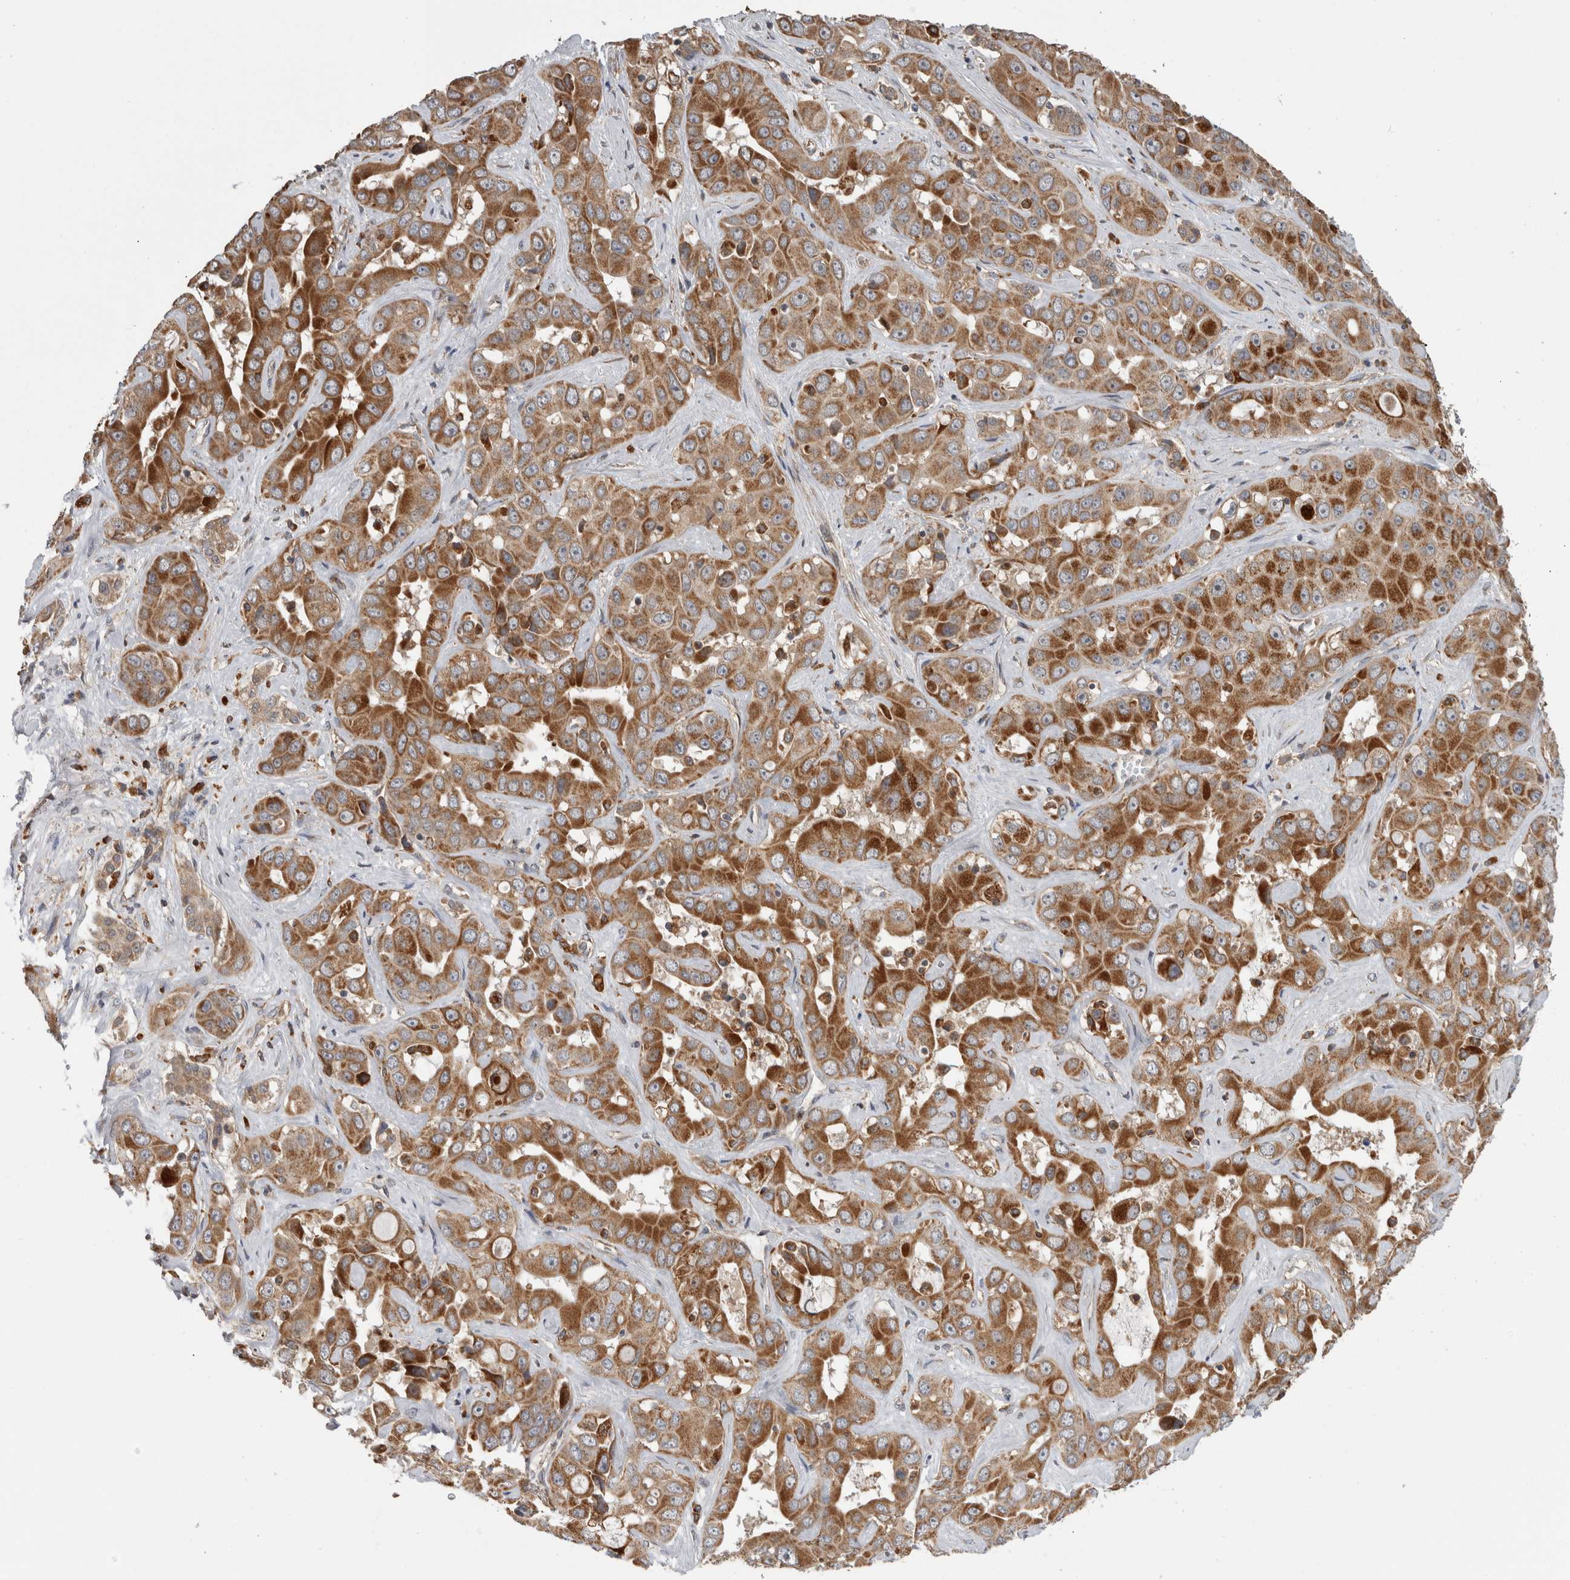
{"staining": {"intensity": "strong", "quantity": ">75%", "location": "cytoplasmic/membranous"}, "tissue": "liver cancer", "cell_type": "Tumor cells", "image_type": "cancer", "snomed": [{"axis": "morphology", "description": "Cholangiocarcinoma"}, {"axis": "topography", "description": "Liver"}], "caption": "This image exhibits liver cancer (cholangiocarcinoma) stained with IHC to label a protein in brown. The cytoplasmic/membranous of tumor cells show strong positivity for the protein. Nuclei are counter-stained blue.", "gene": "ADGRL3", "patient": {"sex": "female", "age": 52}}